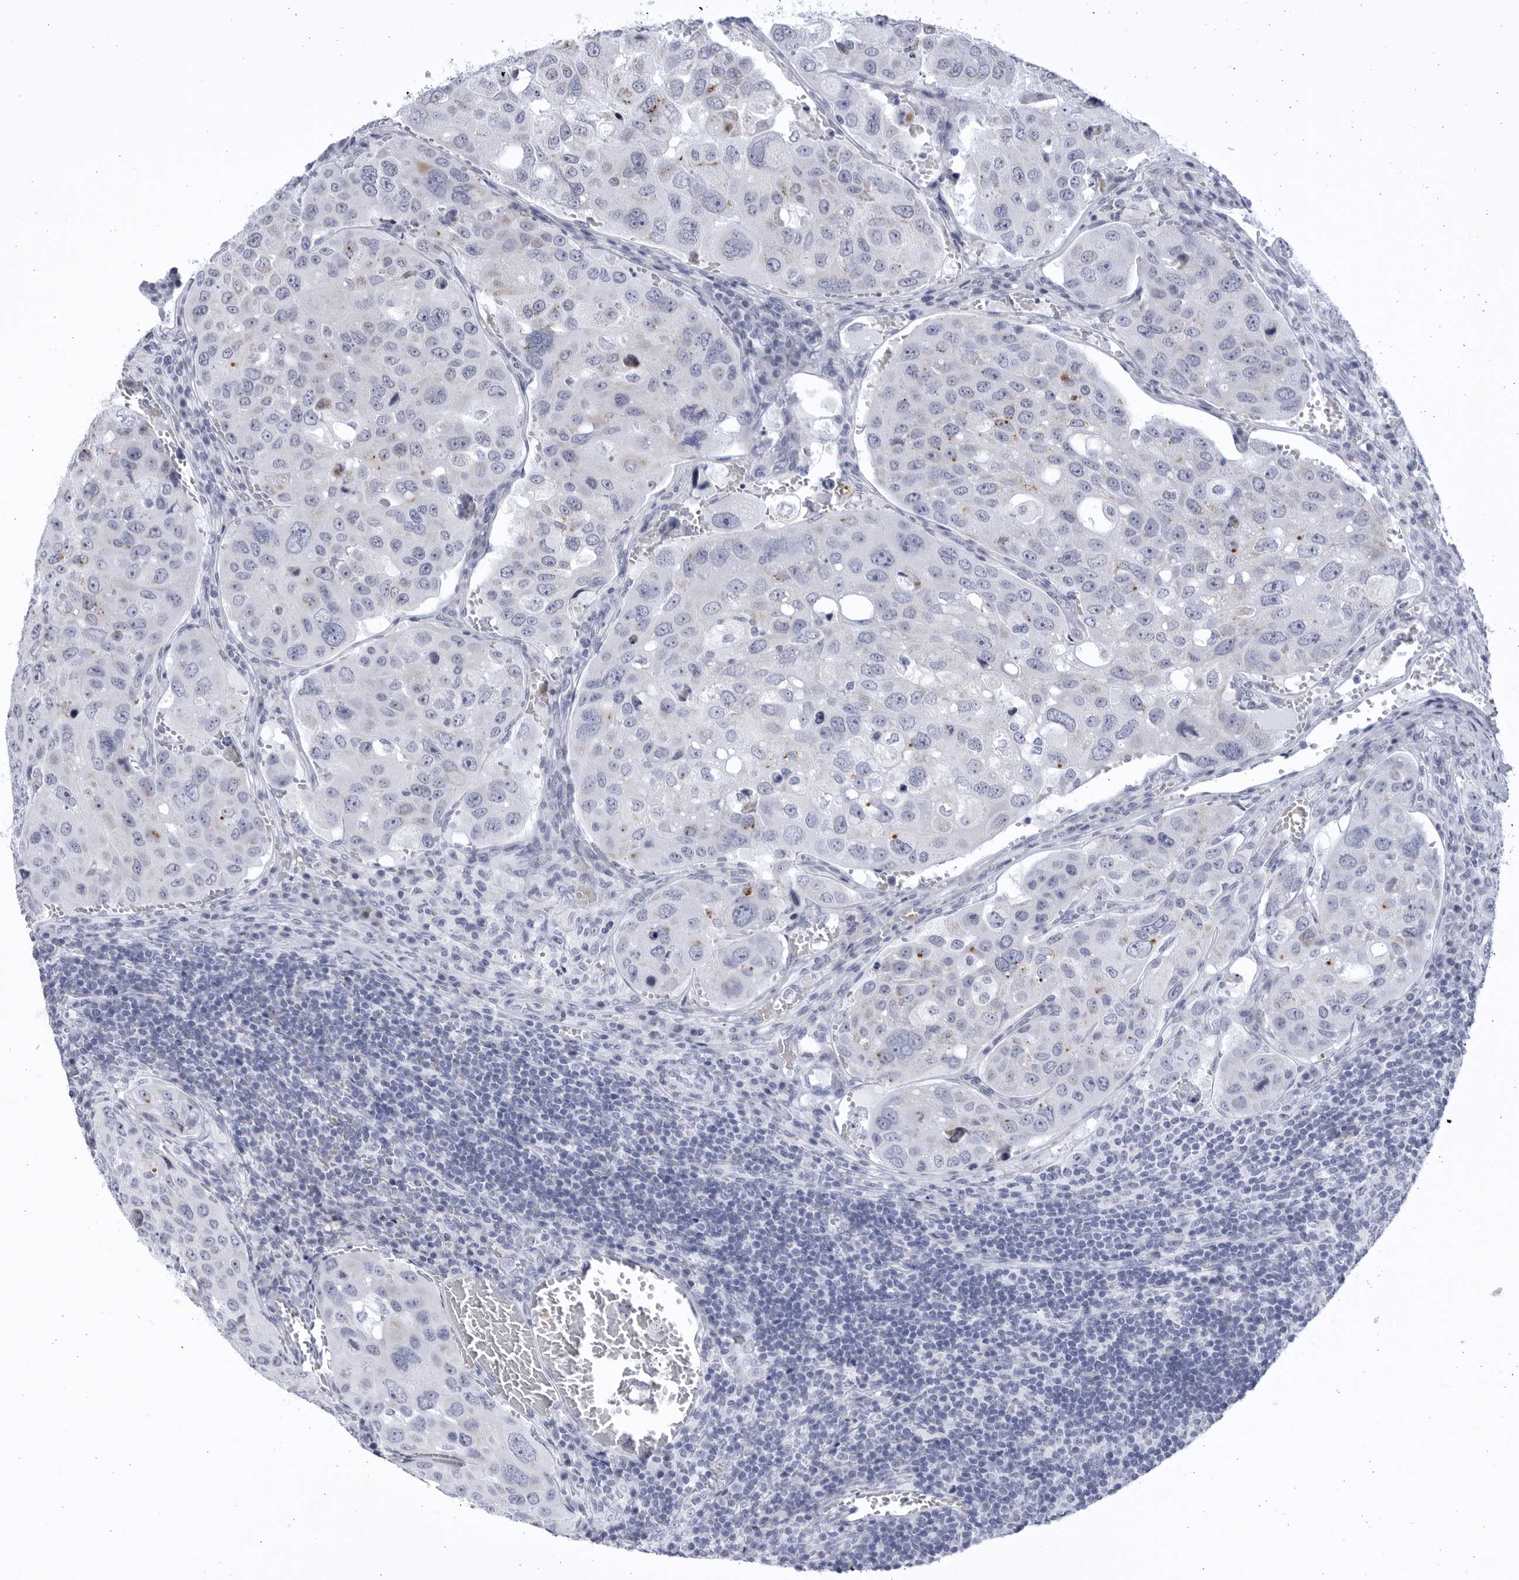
{"staining": {"intensity": "negative", "quantity": "none", "location": "none"}, "tissue": "urothelial cancer", "cell_type": "Tumor cells", "image_type": "cancer", "snomed": [{"axis": "morphology", "description": "Urothelial carcinoma, High grade"}, {"axis": "topography", "description": "Lymph node"}, {"axis": "topography", "description": "Urinary bladder"}], "caption": "Image shows no protein positivity in tumor cells of urothelial cancer tissue.", "gene": "CCDC181", "patient": {"sex": "male", "age": 51}}